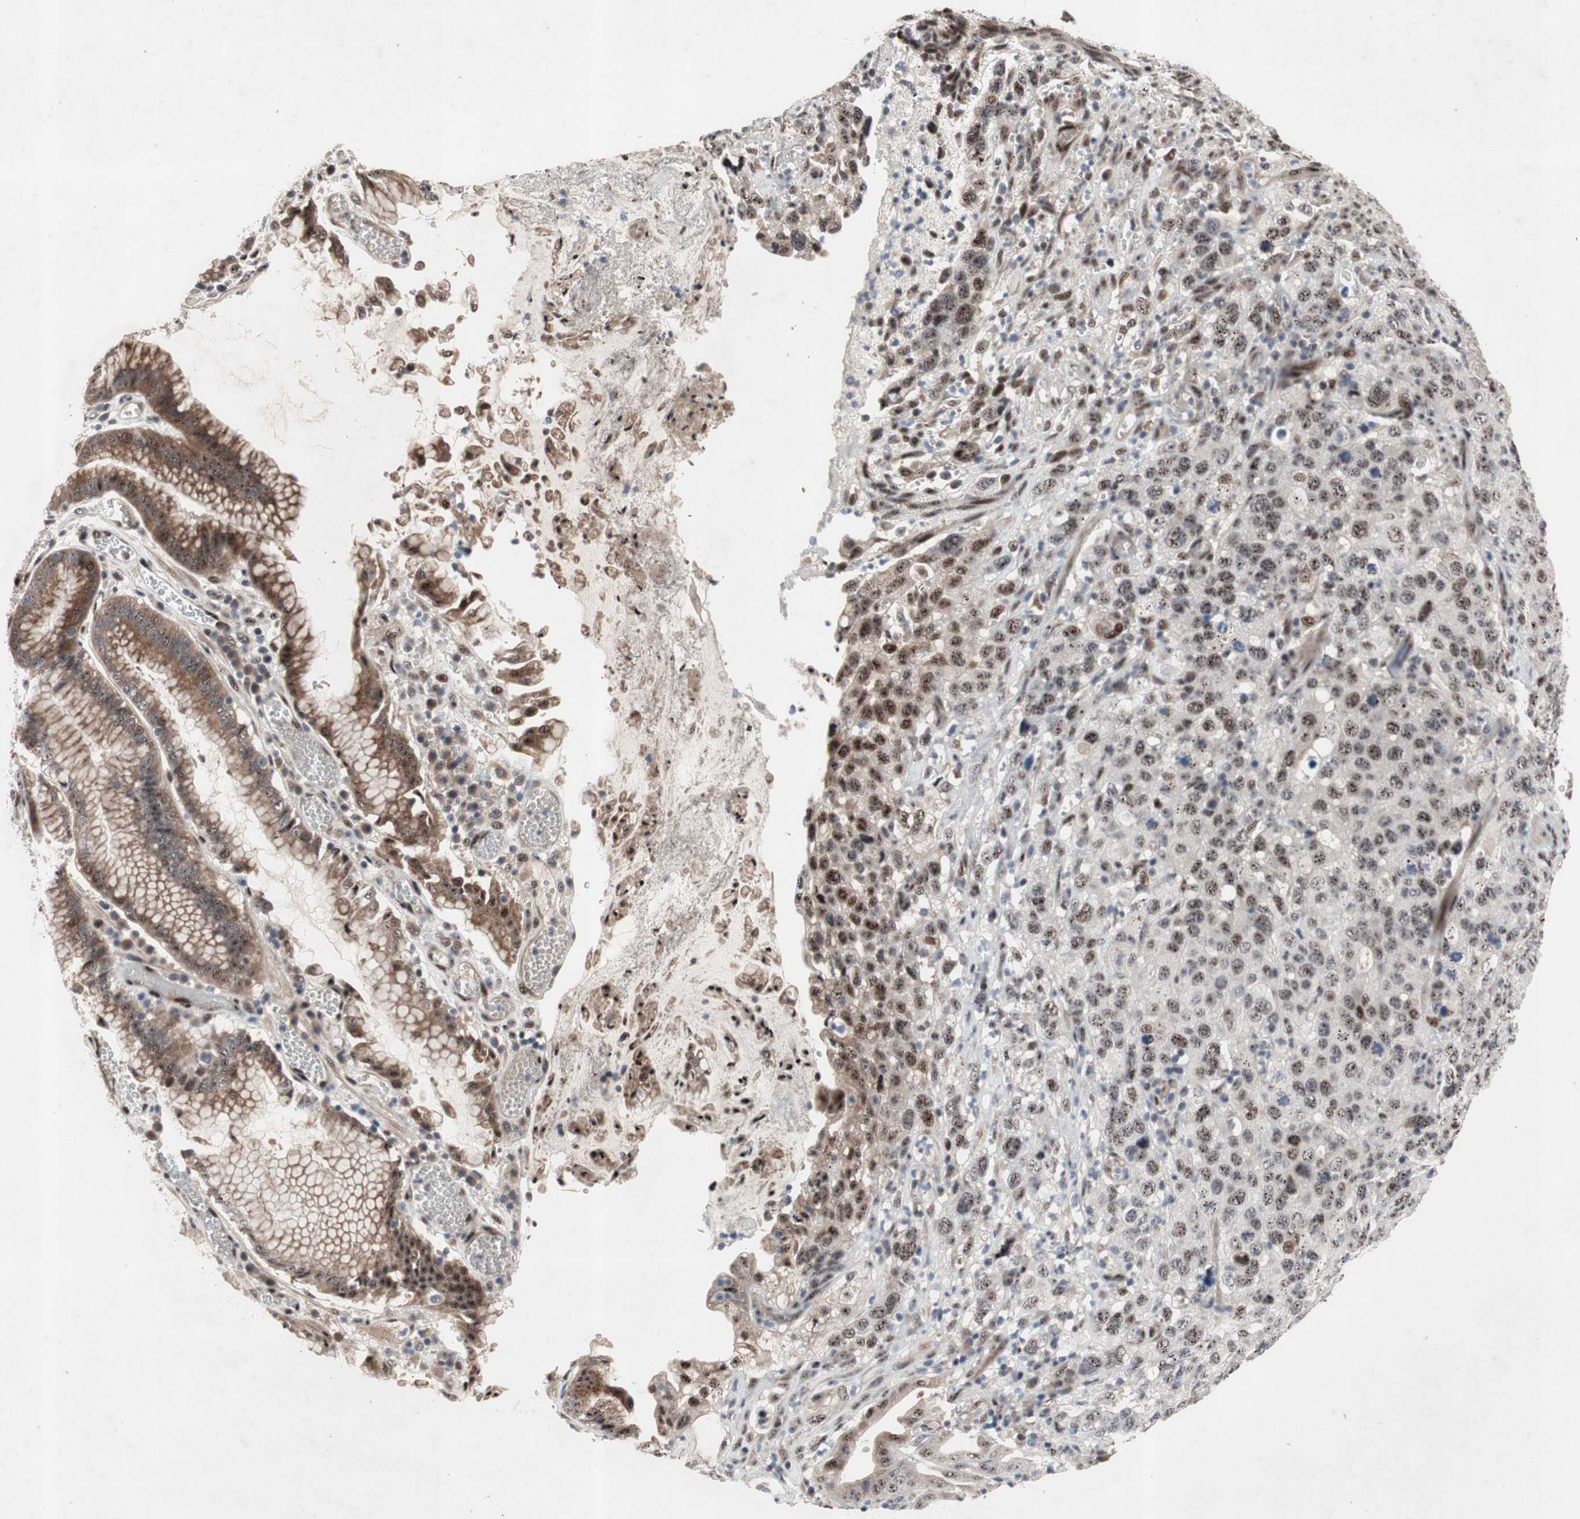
{"staining": {"intensity": "moderate", "quantity": ">75%", "location": "cytoplasmic/membranous,nuclear"}, "tissue": "stomach cancer", "cell_type": "Tumor cells", "image_type": "cancer", "snomed": [{"axis": "morphology", "description": "Normal tissue, NOS"}, {"axis": "morphology", "description": "Adenocarcinoma, NOS"}, {"axis": "topography", "description": "Stomach"}], "caption": "Immunohistochemistry of human stomach cancer reveals medium levels of moderate cytoplasmic/membranous and nuclear positivity in about >75% of tumor cells. (Brightfield microscopy of DAB IHC at high magnification).", "gene": "SOX7", "patient": {"sex": "male", "age": 48}}